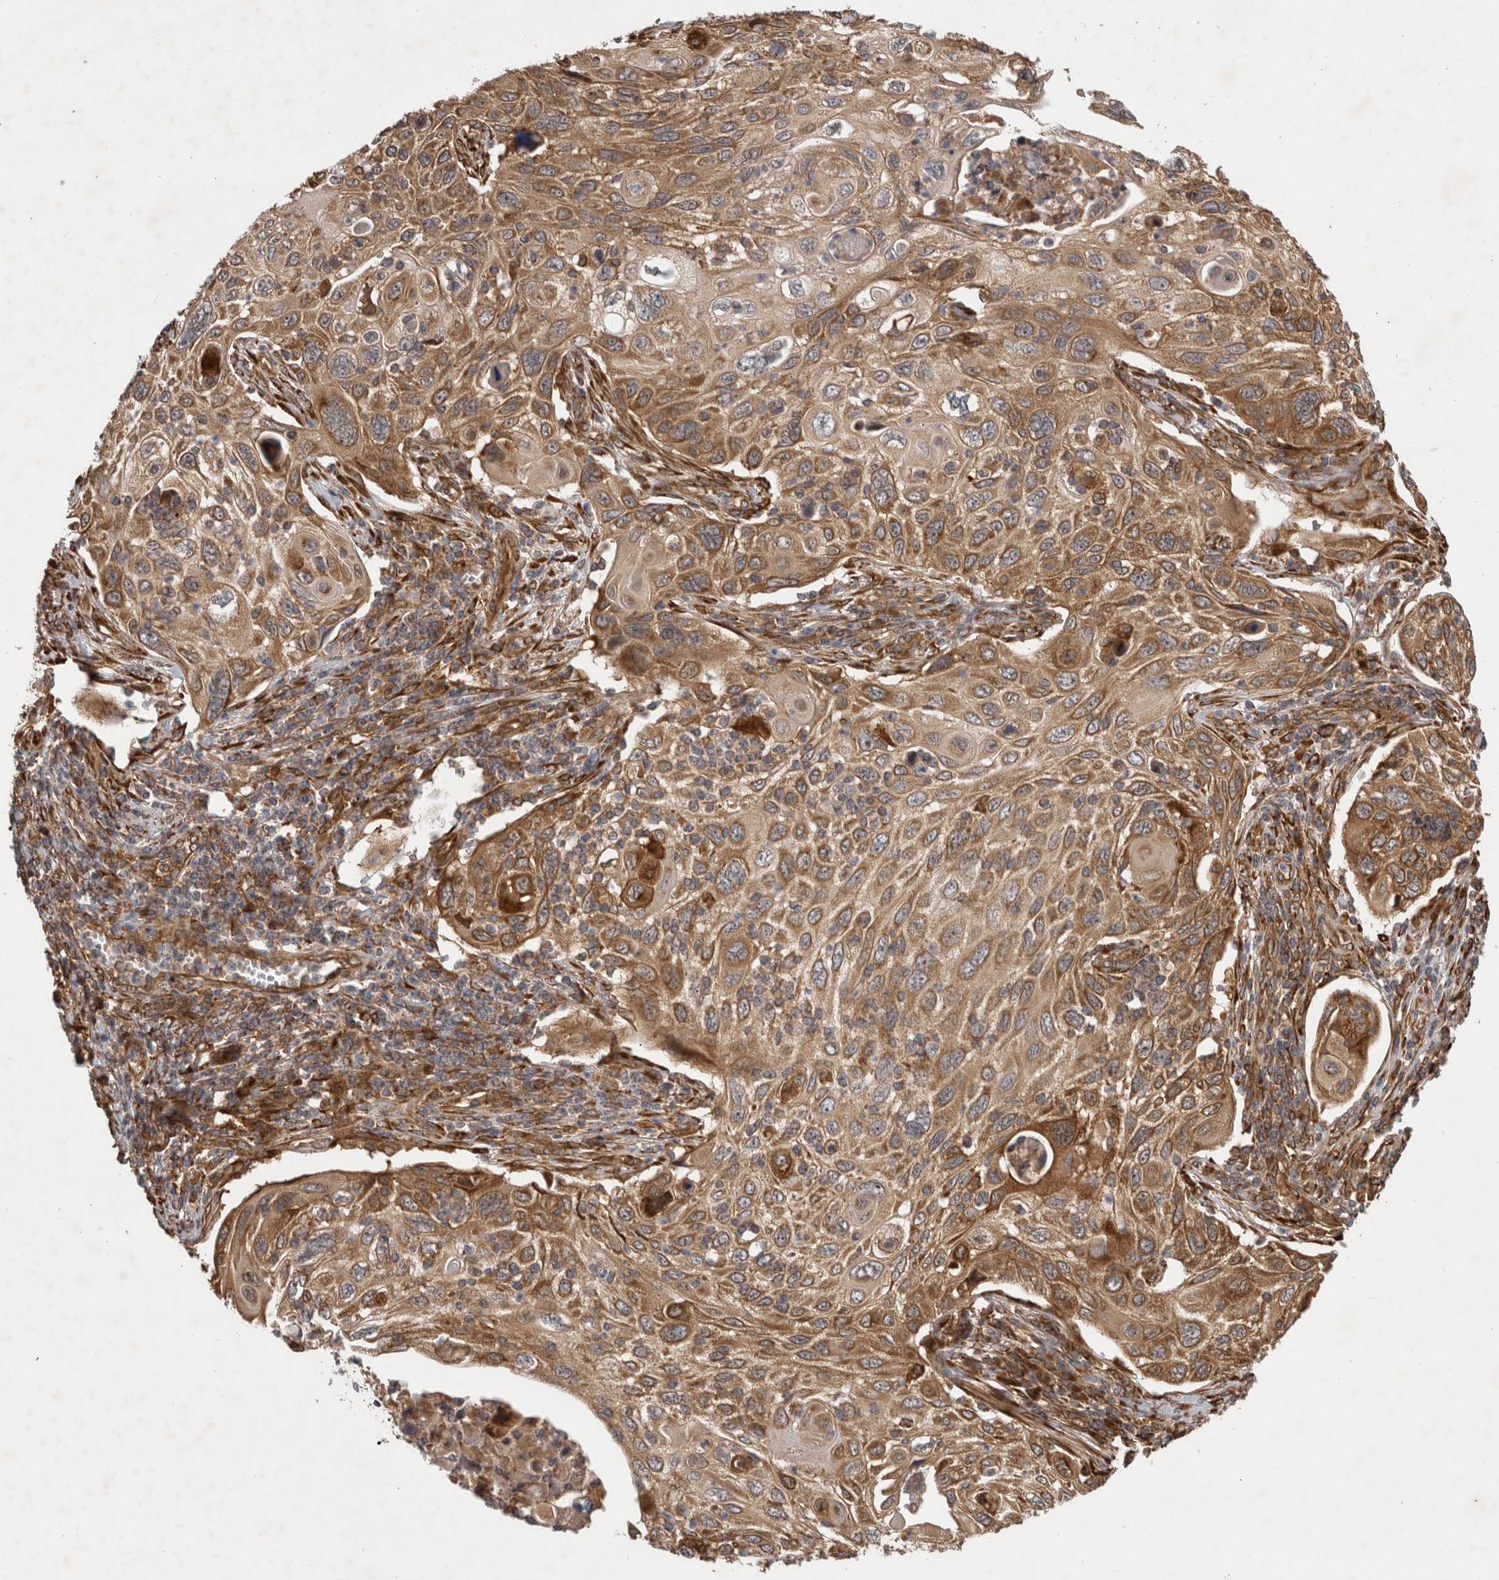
{"staining": {"intensity": "moderate", "quantity": ">75%", "location": "cytoplasmic/membranous"}, "tissue": "cervical cancer", "cell_type": "Tumor cells", "image_type": "cancer", "snomed": [{"axis": "morphology", "description": "Squamous cell carcinoma, NOS"}, {"axis": "topography", "description": "Cervix"}], "caption": "The photomicrograph displays staining of cervical cancer, revealing moderate cytoplasmic/membranous protein expression (brown color) within tumor cells.", "gene": "TUBD1", "patient": {"sex": "female", "age": 70}}